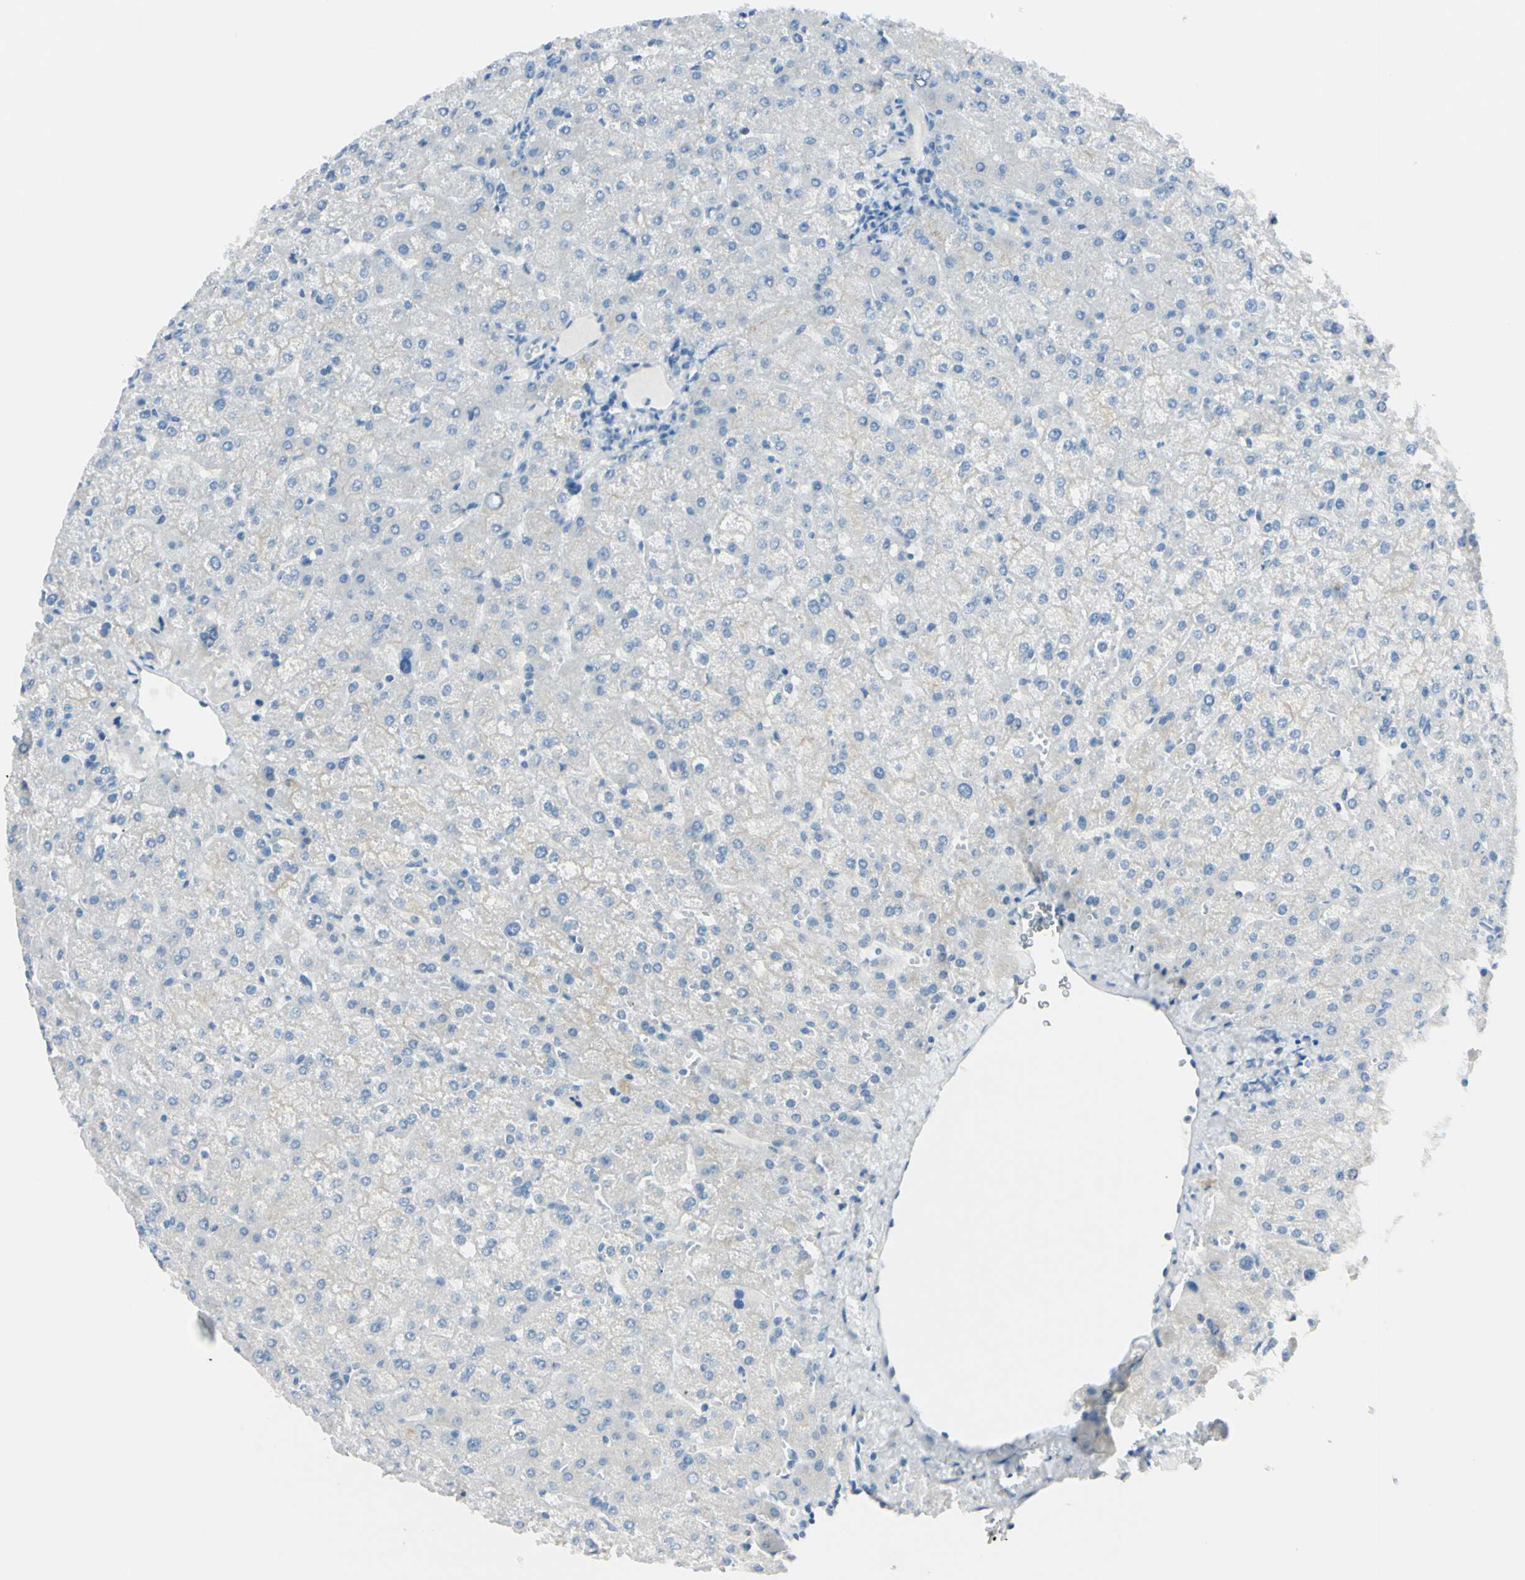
{"staining": {"intensity": "negative", "quantity": "none", "location": "none"}, "tissue": "liver", "cell_type": "Cholangiocytes", "image_type": "normal", "snomed": [{"axis": "morphology", "description": "Normal tissue, NOS"}, {"axis": "topography", "description": "Liver"}], "caption": "This is a photomicrograph of immunohistochemistry staining of unremarkable liver, which shows no staining in cholangiocytes.", "gene": "FOLH1", "patient": {"sex": "female", "age": 32}}